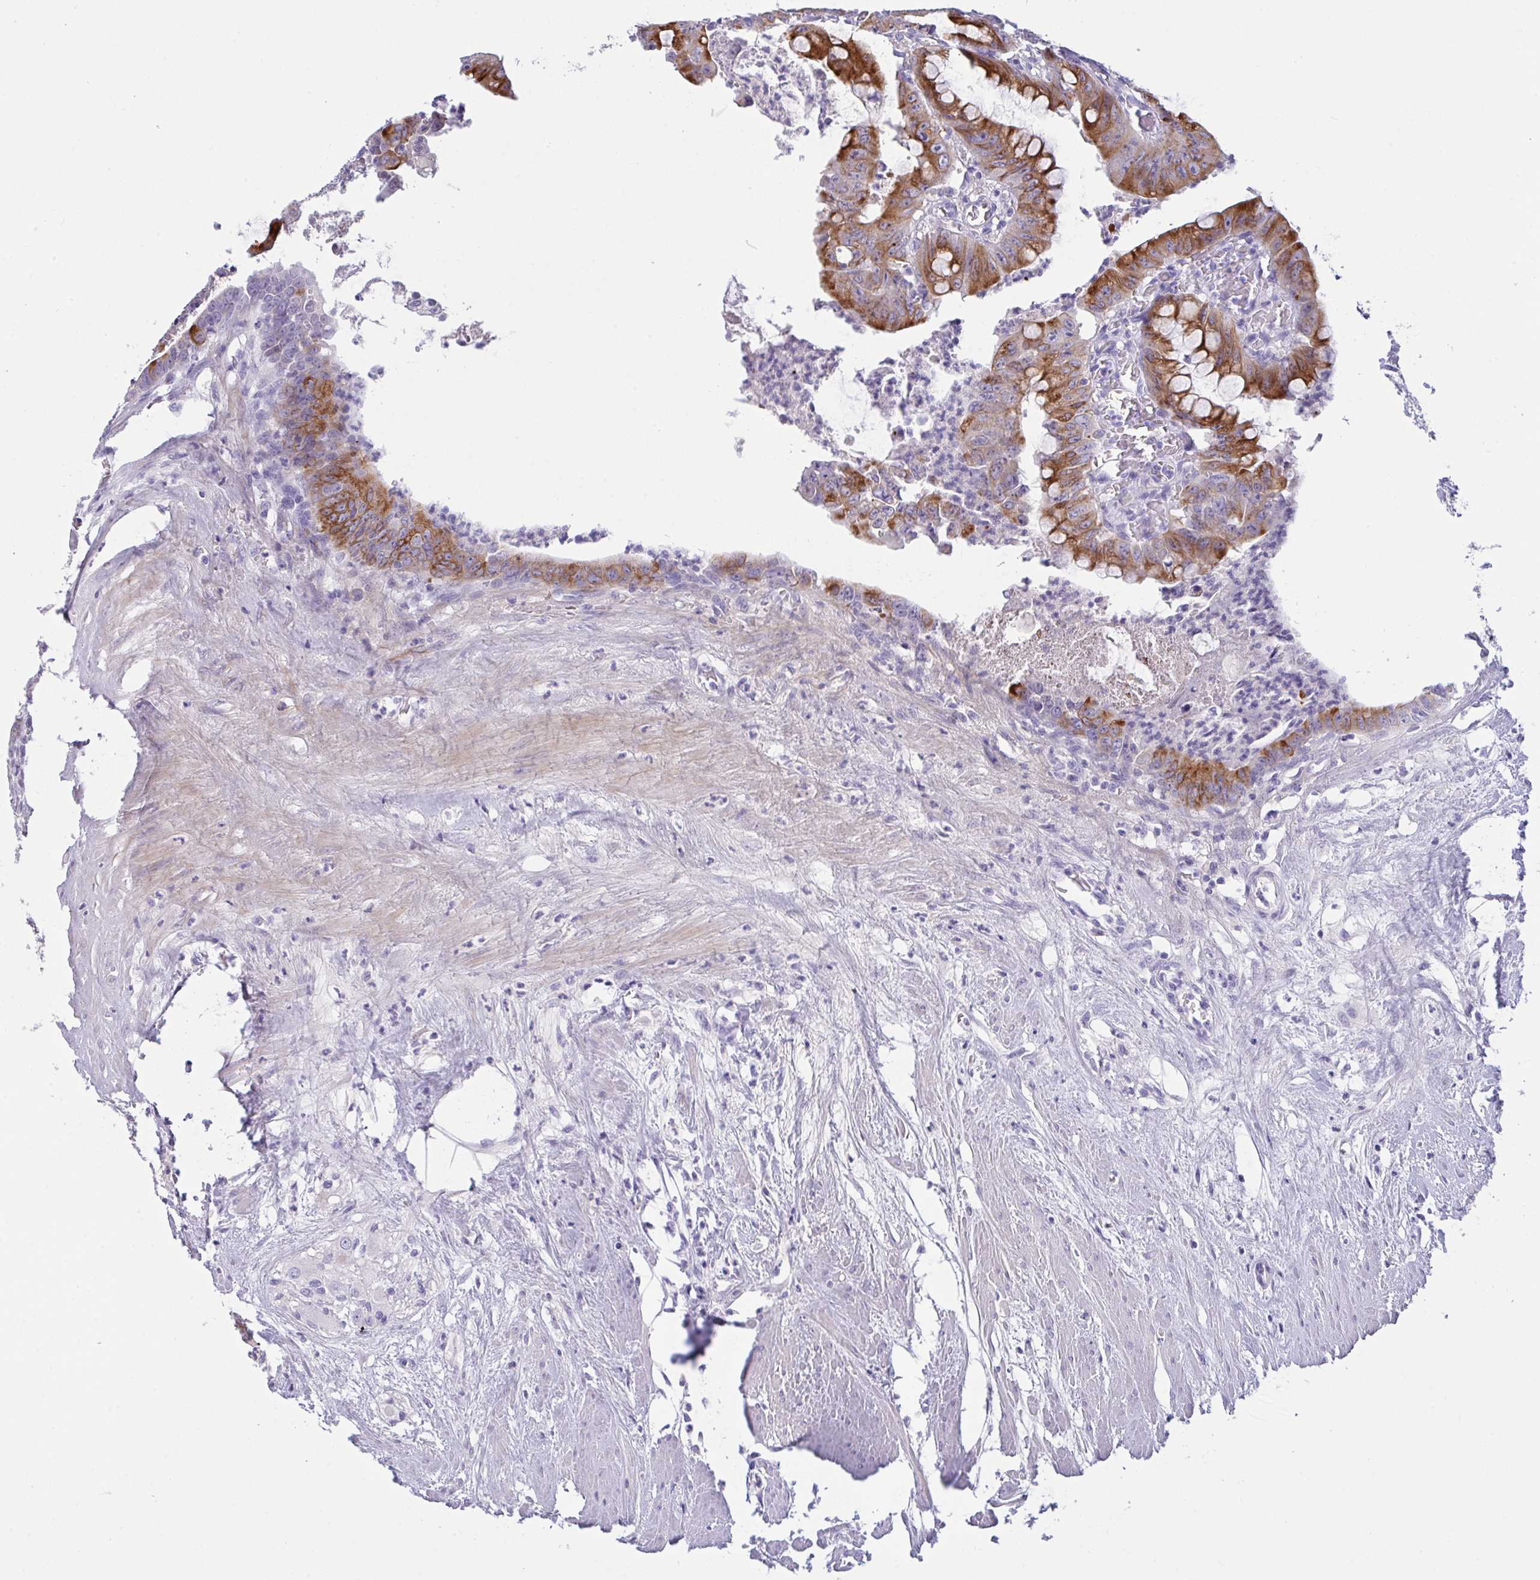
{"staining": {"intensity": "strong", "quantity": ">75%", "location": "cytoplasmic/membranous"}, "tissue": "colorectal cancer", "cell_type": "Tumor cells", "image_type": "cancer", "snomed": [{"axis": "morphology", "description": "Adenocarcinoma, NOS"}, {"axis": "topography", "description": "Rectum"}], "caption": "Protein expression analysis of human colorectal cancer (adenocarcinoma) reveals strong cytoplasmic/membranous positivity in about >75% of tumor cells.", "gene": "FBXL20", "patient": {"sex": "male", "age": 78}}